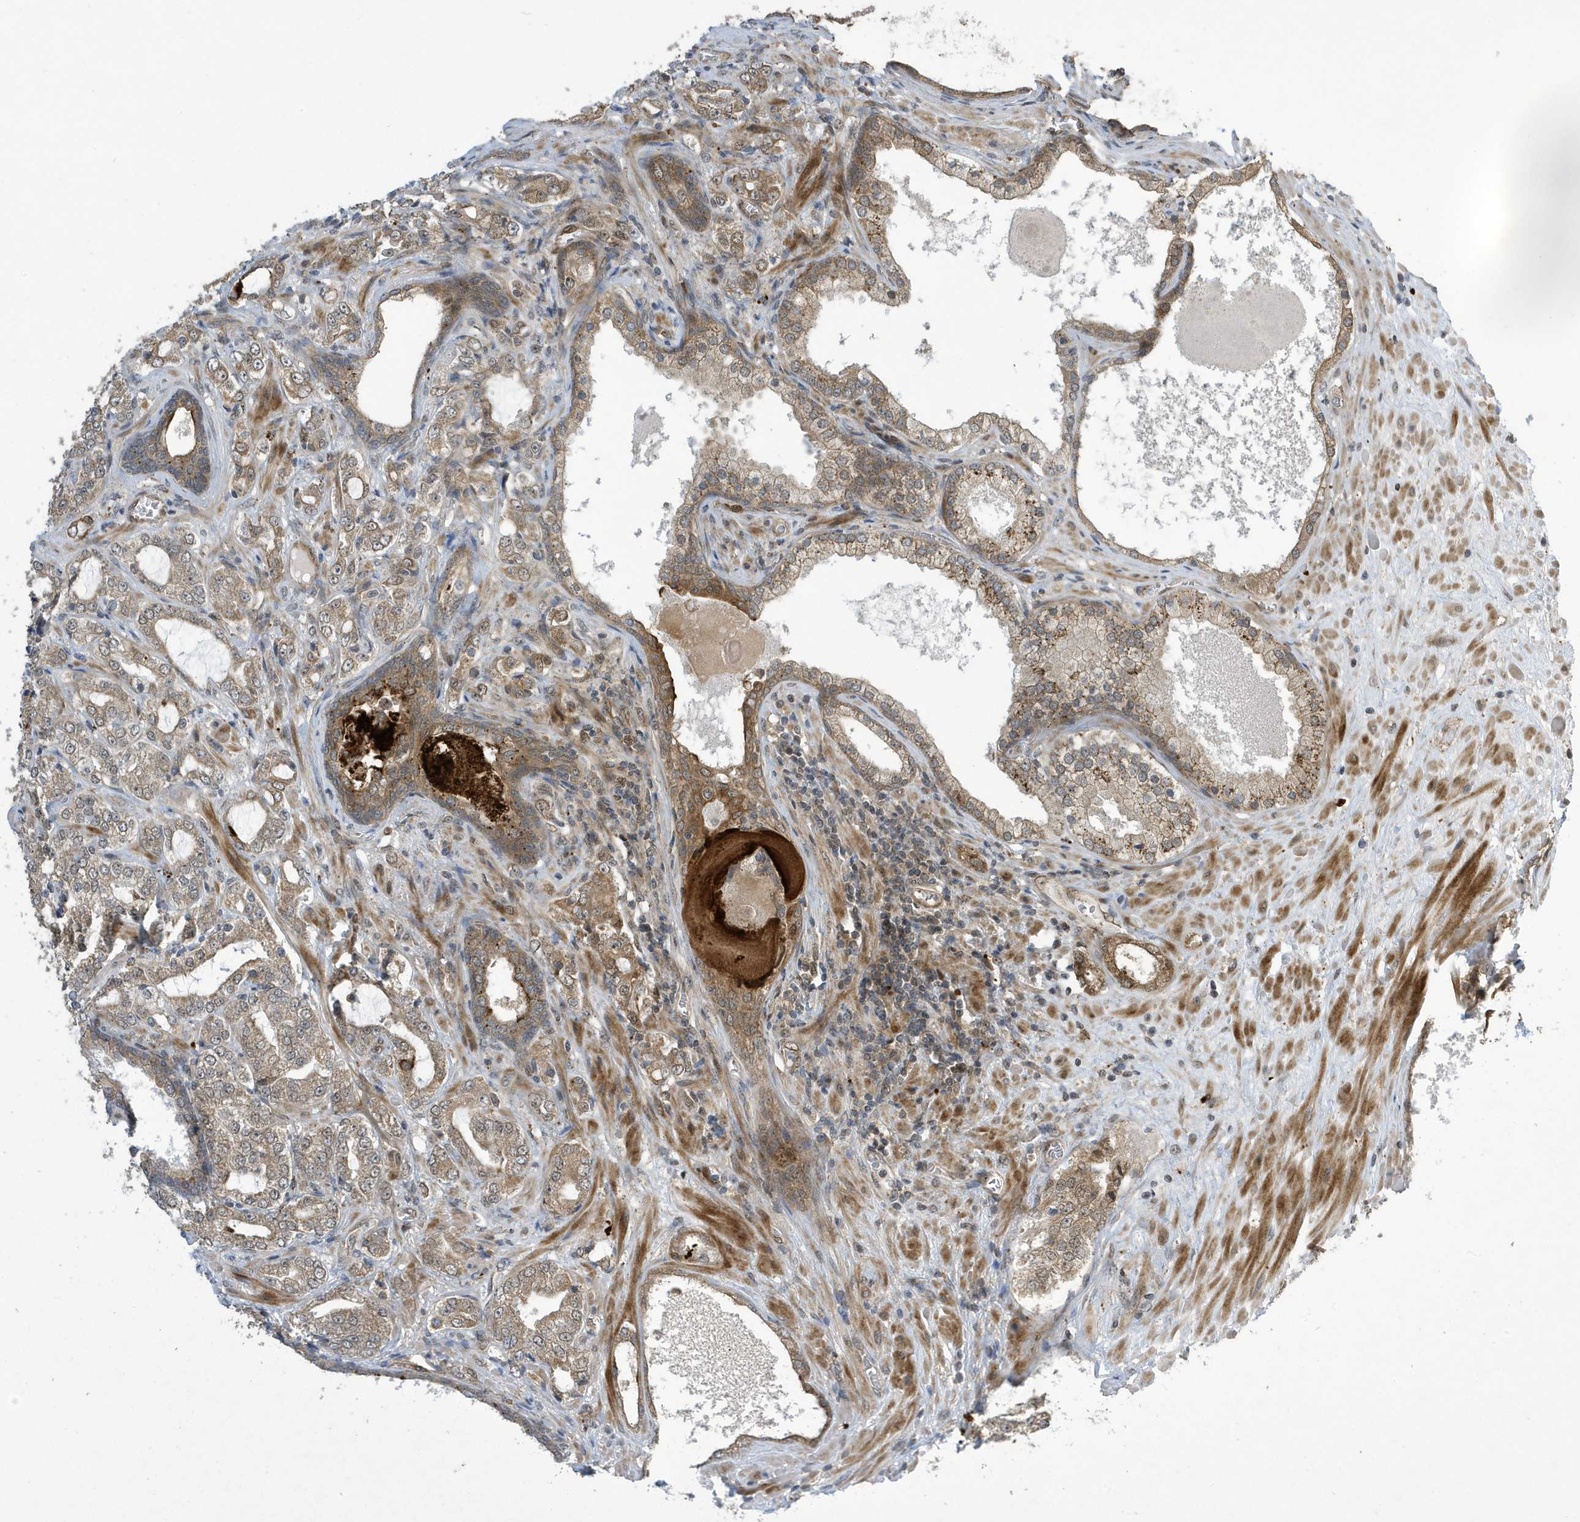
{"staining": {"intensity": "moderate", "quantity": ">75%", "location": "cytoplasmic/membranous"}, "tissue": "prostate cancer", "cell_type": "Tumor cells", "image_type": "cancer", "snomed": [{"axis": "morphology", "description": "Adenocarcinoma, High grade"}, {"axis": "topography", "description": "Prostate"}], "caption": "This histopathology image shows adenocarcinoma (high-grade) (prostate) stained with immunohistochemistry (IHC) to label a protein in brown. The cytoplasmic/membranous of tumor cells show moderate positivity for the protein. Nuclei are counter-stained blue.", "gene": "NCOA7", "patient": {"sex": "male", "age": 64}}